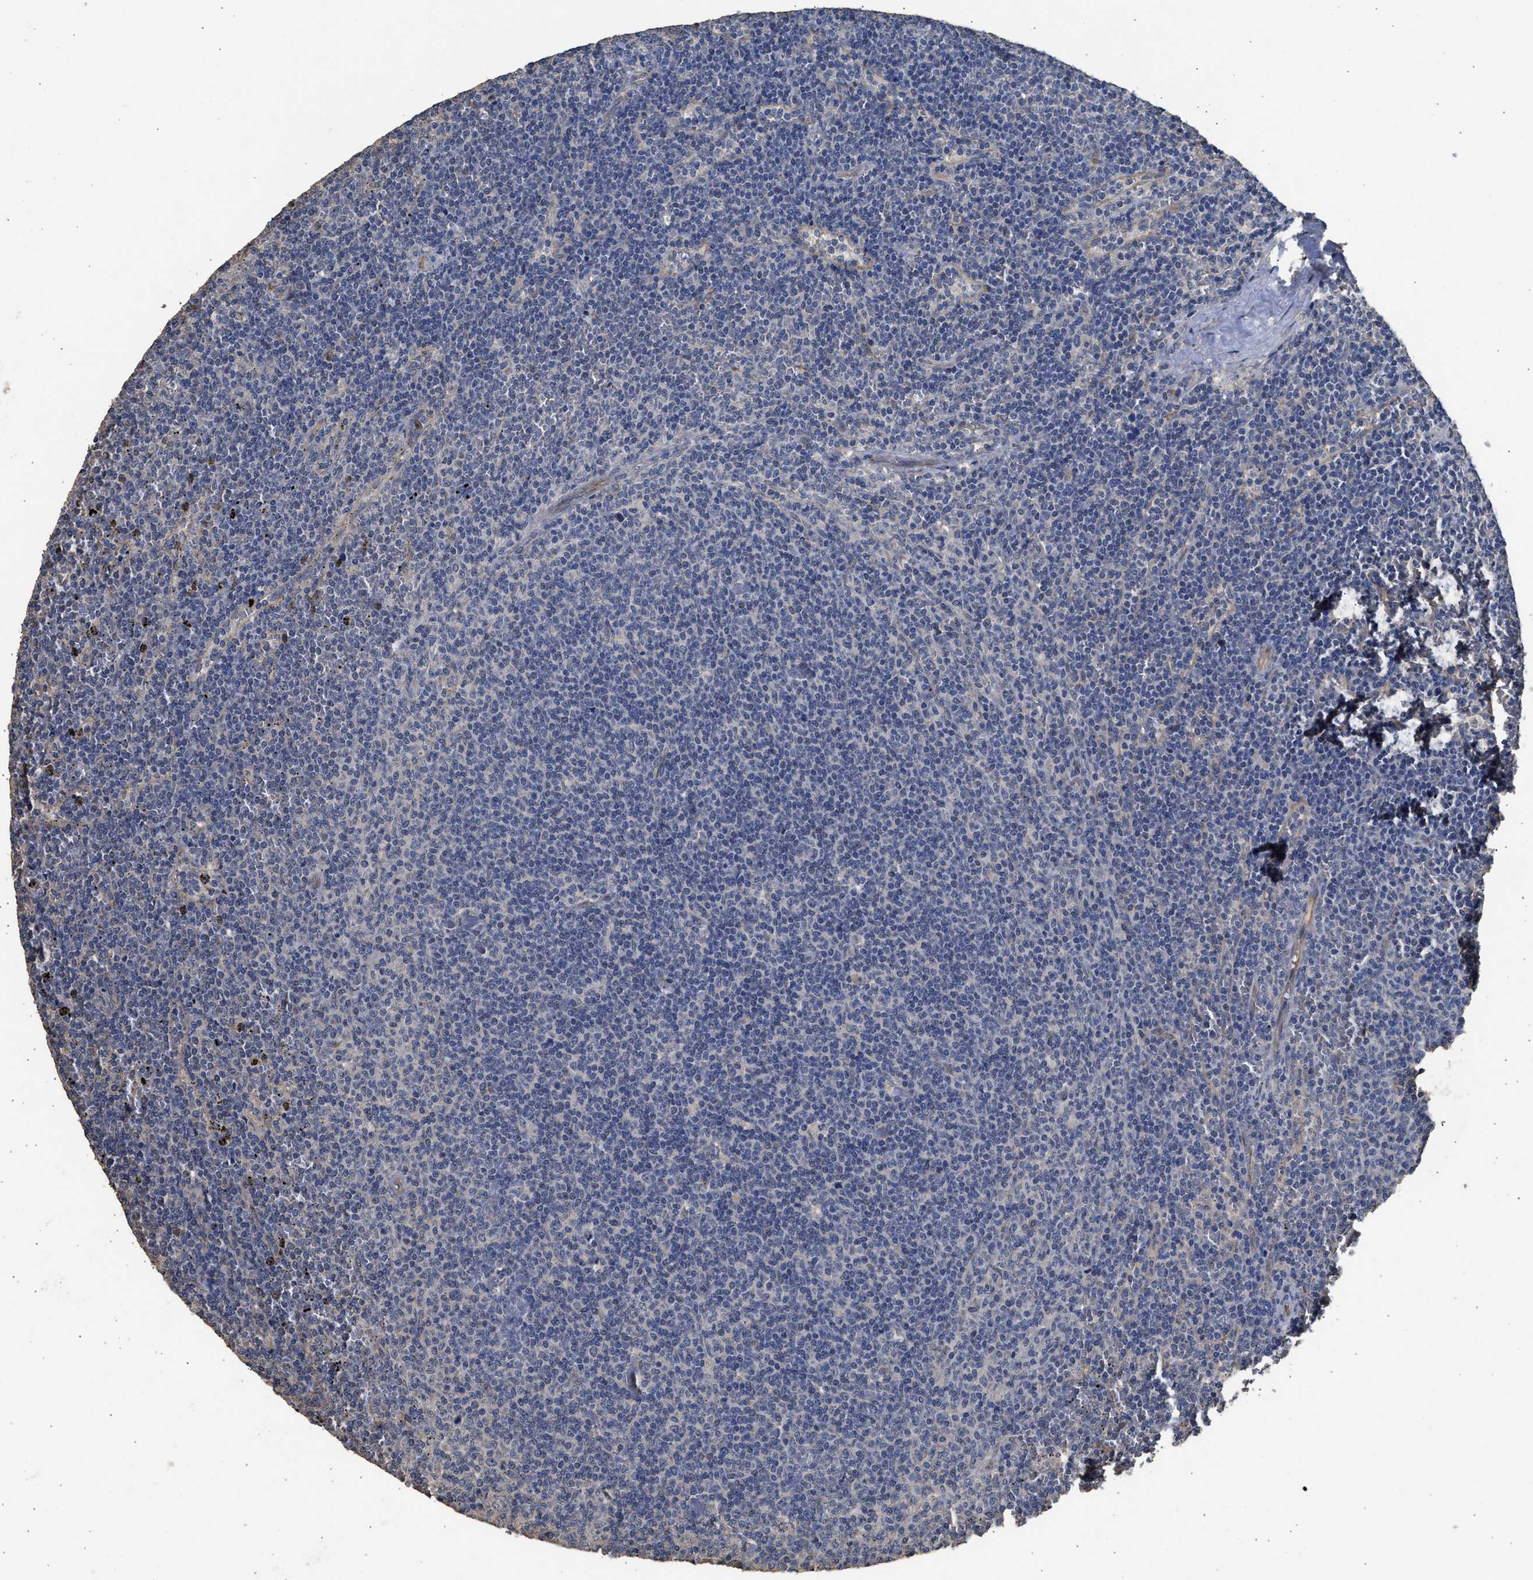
{"staining": {"intensity": "negative", "quantity": "none", "location": "none"}, "tissue": "lymphoma", "cell_type": "Tumor cells", "image_type": "cancer", "snomed": [{"axis": "morphology", "description": "Malignant lymphoma, non-Hodgkin's type, Low grade"}, {"axis": "topography", "description": "Spleen"}], "caption": "Immunohistochemistry histopathology image of malignant lymphoma, non-Hodgkin's type (low-grade) stained for a protein (brown), which demonstrates no expression in tumor cells.", "gene": "SPINT2", "patient": {"sex": "female", "age": 50}}